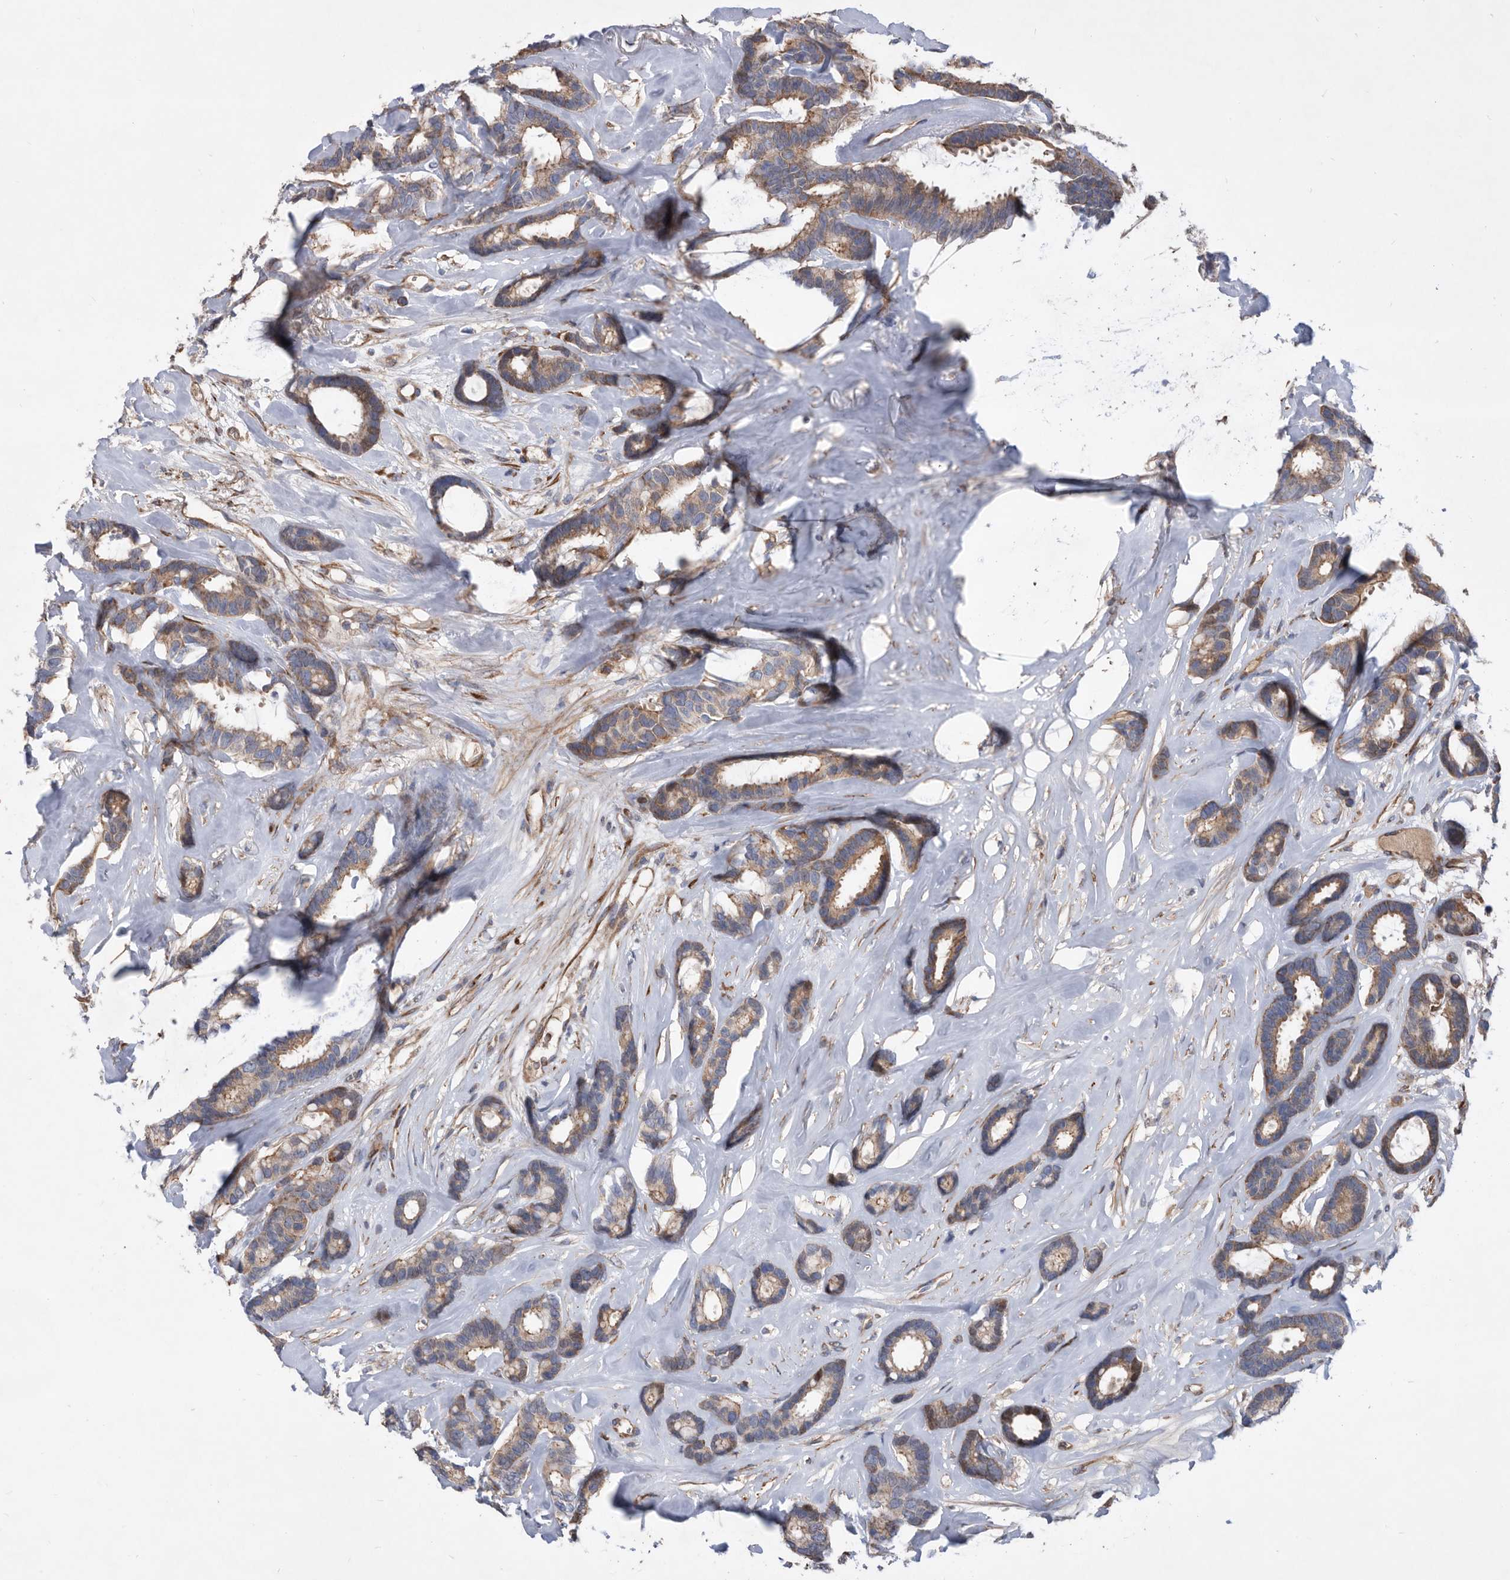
{"staining": {"intensity": "moderate", "quantity": ">75%", "location": "cytoplasmic/membranous"}, "tissue": "breast cancer", "cell_type": "Tumor cells", "image_type": "cancer", "snomed": [{"axis": "morphology", "description": "Duct carcinoma"}, {"axis": "topography", "description": "Breast"}], "caption": "Immunohistochemistry image of neoplastic tissue: human breast cancer stained using immunohistochemistry reveals medium levels of moderate protein expression localized specifically in the cytoplasmic/membranous of tumor cells, appearing as a cytoplasmic/membranous brown color.", "gene": "ATP13A3", "patient": {"sex": "female", "age": 87}}